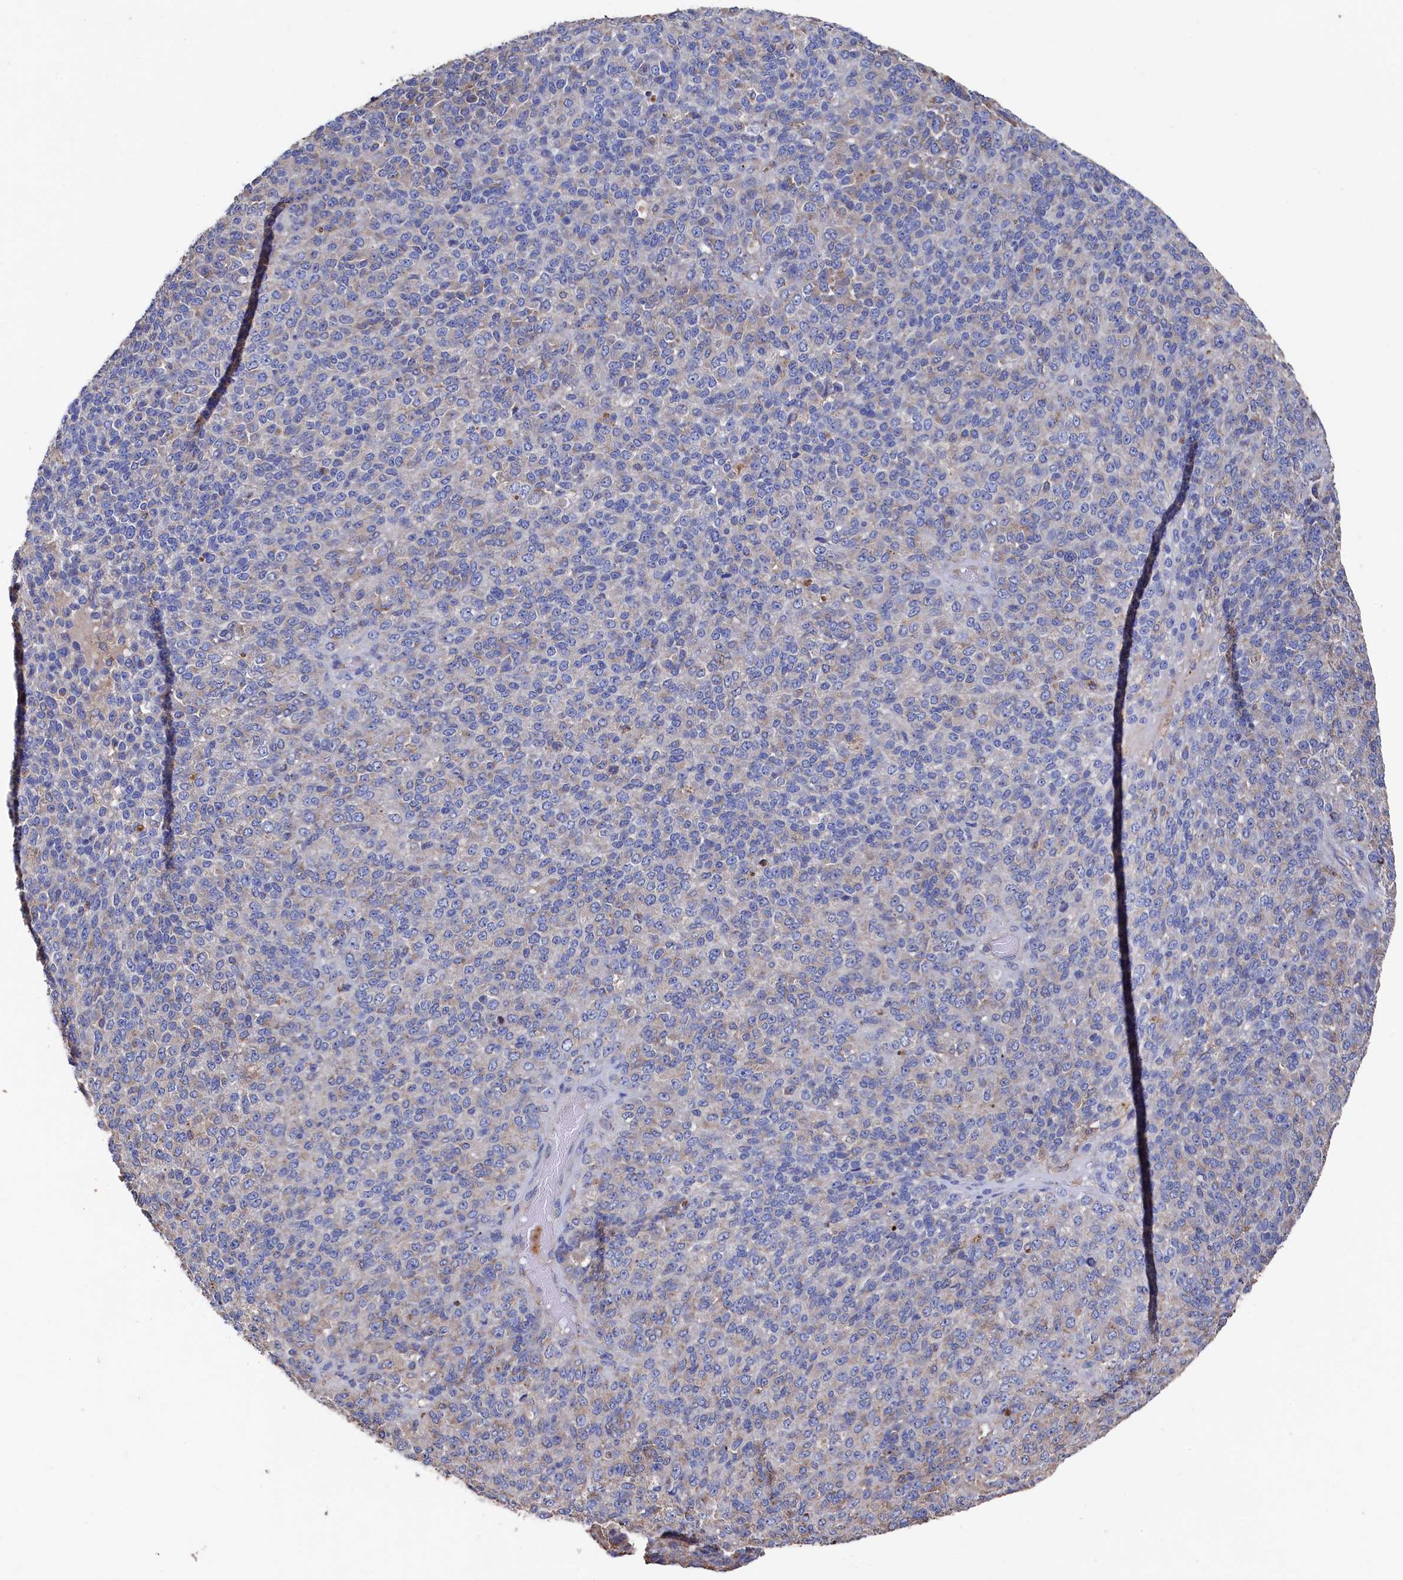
{"staining": {"intensity": "weak", "quantity": "<25%", "location": "cytoplasmic/membranous"}, "tissue": "melanoma", "cell_type": "Tumor cells", "image_type": "cancer", "snomed": [{"axis": "morphology", "description": "Malignant melanoma, Metastatic site"}, {"axis": "topography", "description": "Brain"}], "caption": "Malignant melanoma (metastatic site) stained for a protein using immunohistochemistry demonstrates no expression tumor cells.", "gene": "TK2", "patient": {"sex": "female", "age": 56}}